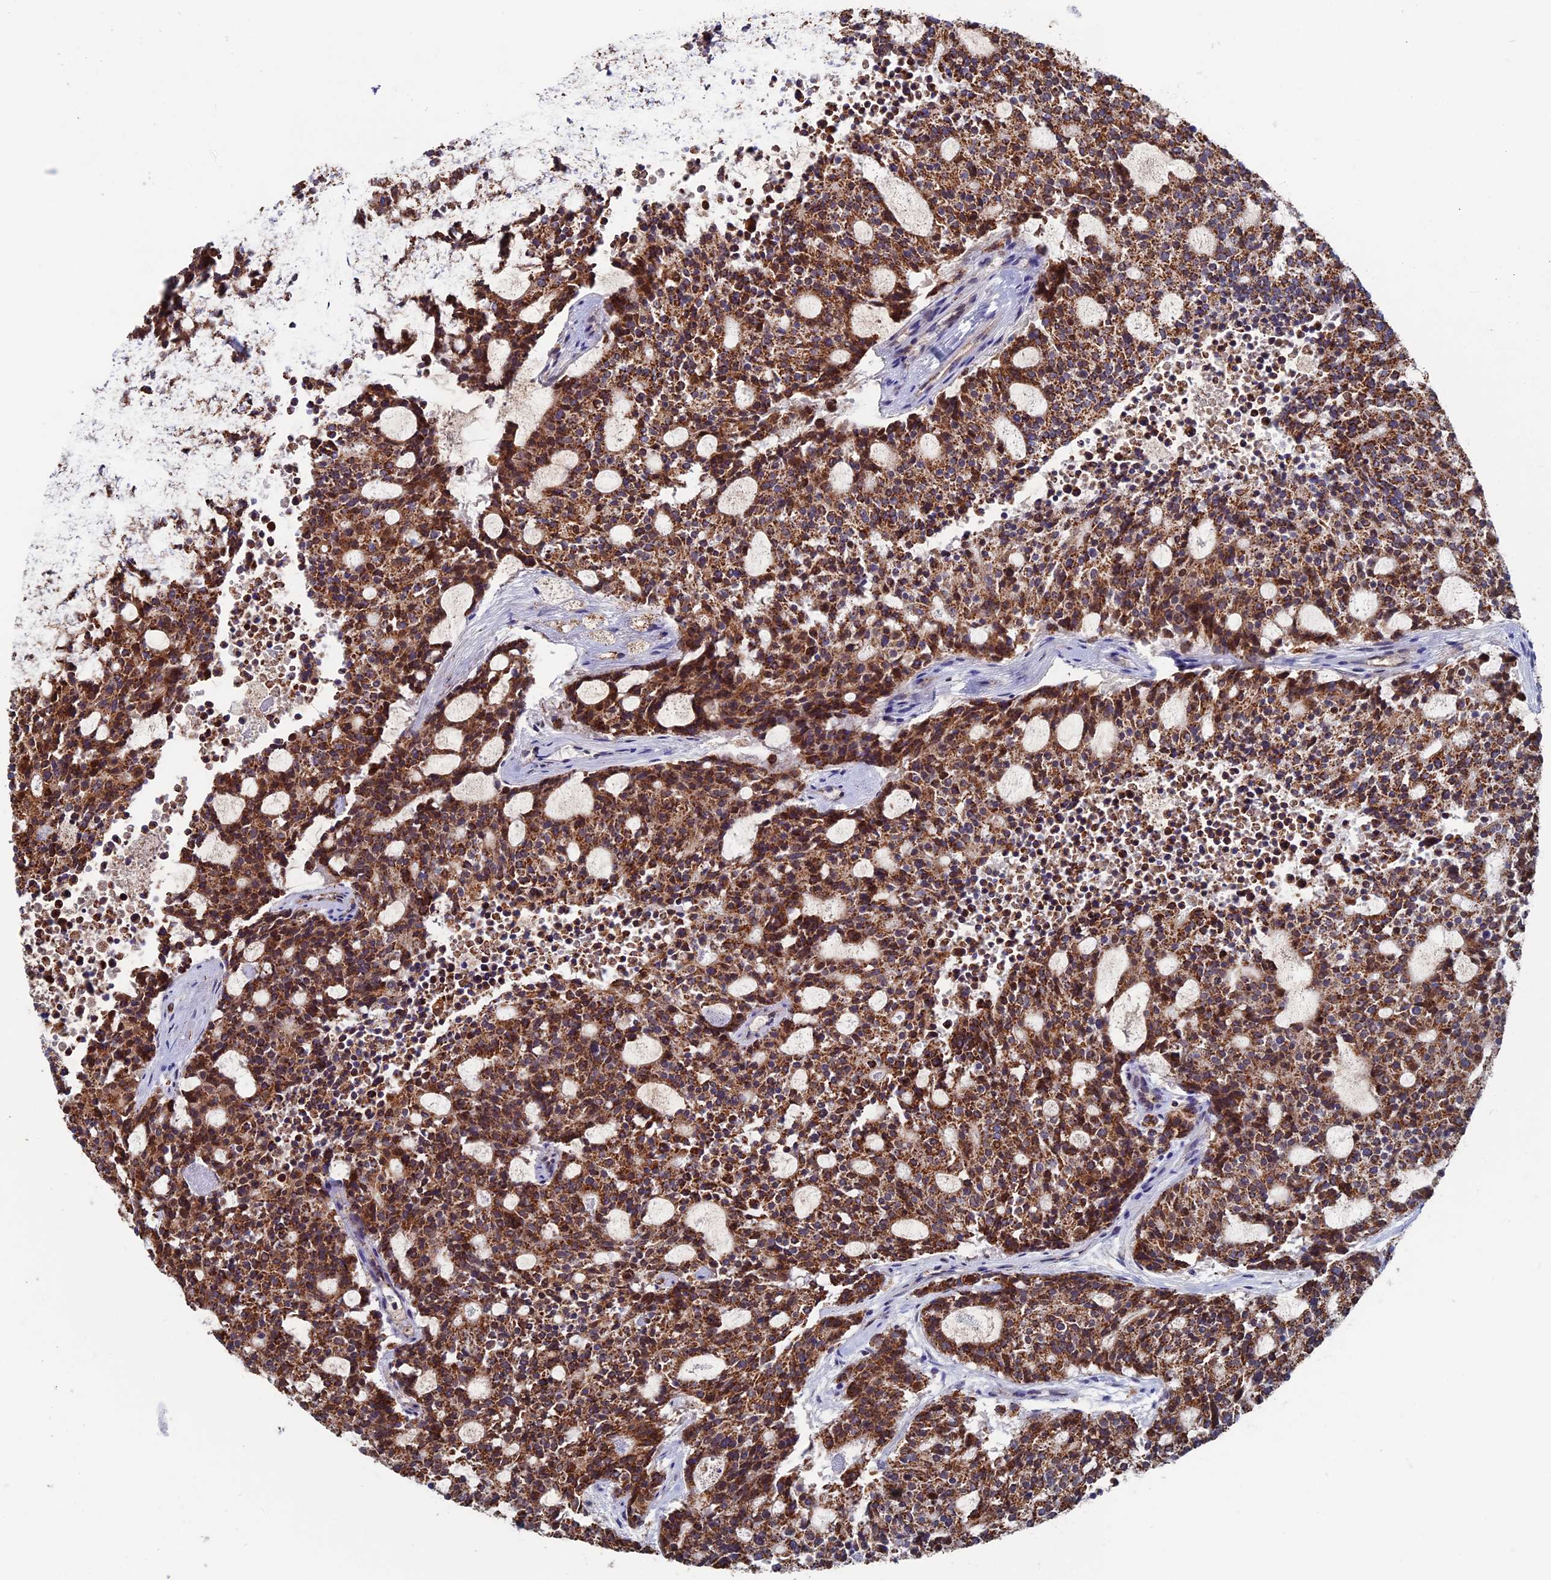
{"staining": {"intensity": "strong", "quantity": ">75%", "location": "cytoplasmic/membranous"}, "tissue": "carcinoid", "cell_type": "Tumor cells", "image_type": "cancer", "snomed": [{"axis": "morphology", "description": "Carcinoid, malignant, NOS"}, {"axis": "topography", "description": "Pancreas"}], "caption": "Carcinoid was stained to show a protein in brown. There is high levels of strong cytoplasmic/membranous positivity in about >75% of tumor cells.", "gene": "SEC24D", "patient": {"sex": "female", "age": 54}}